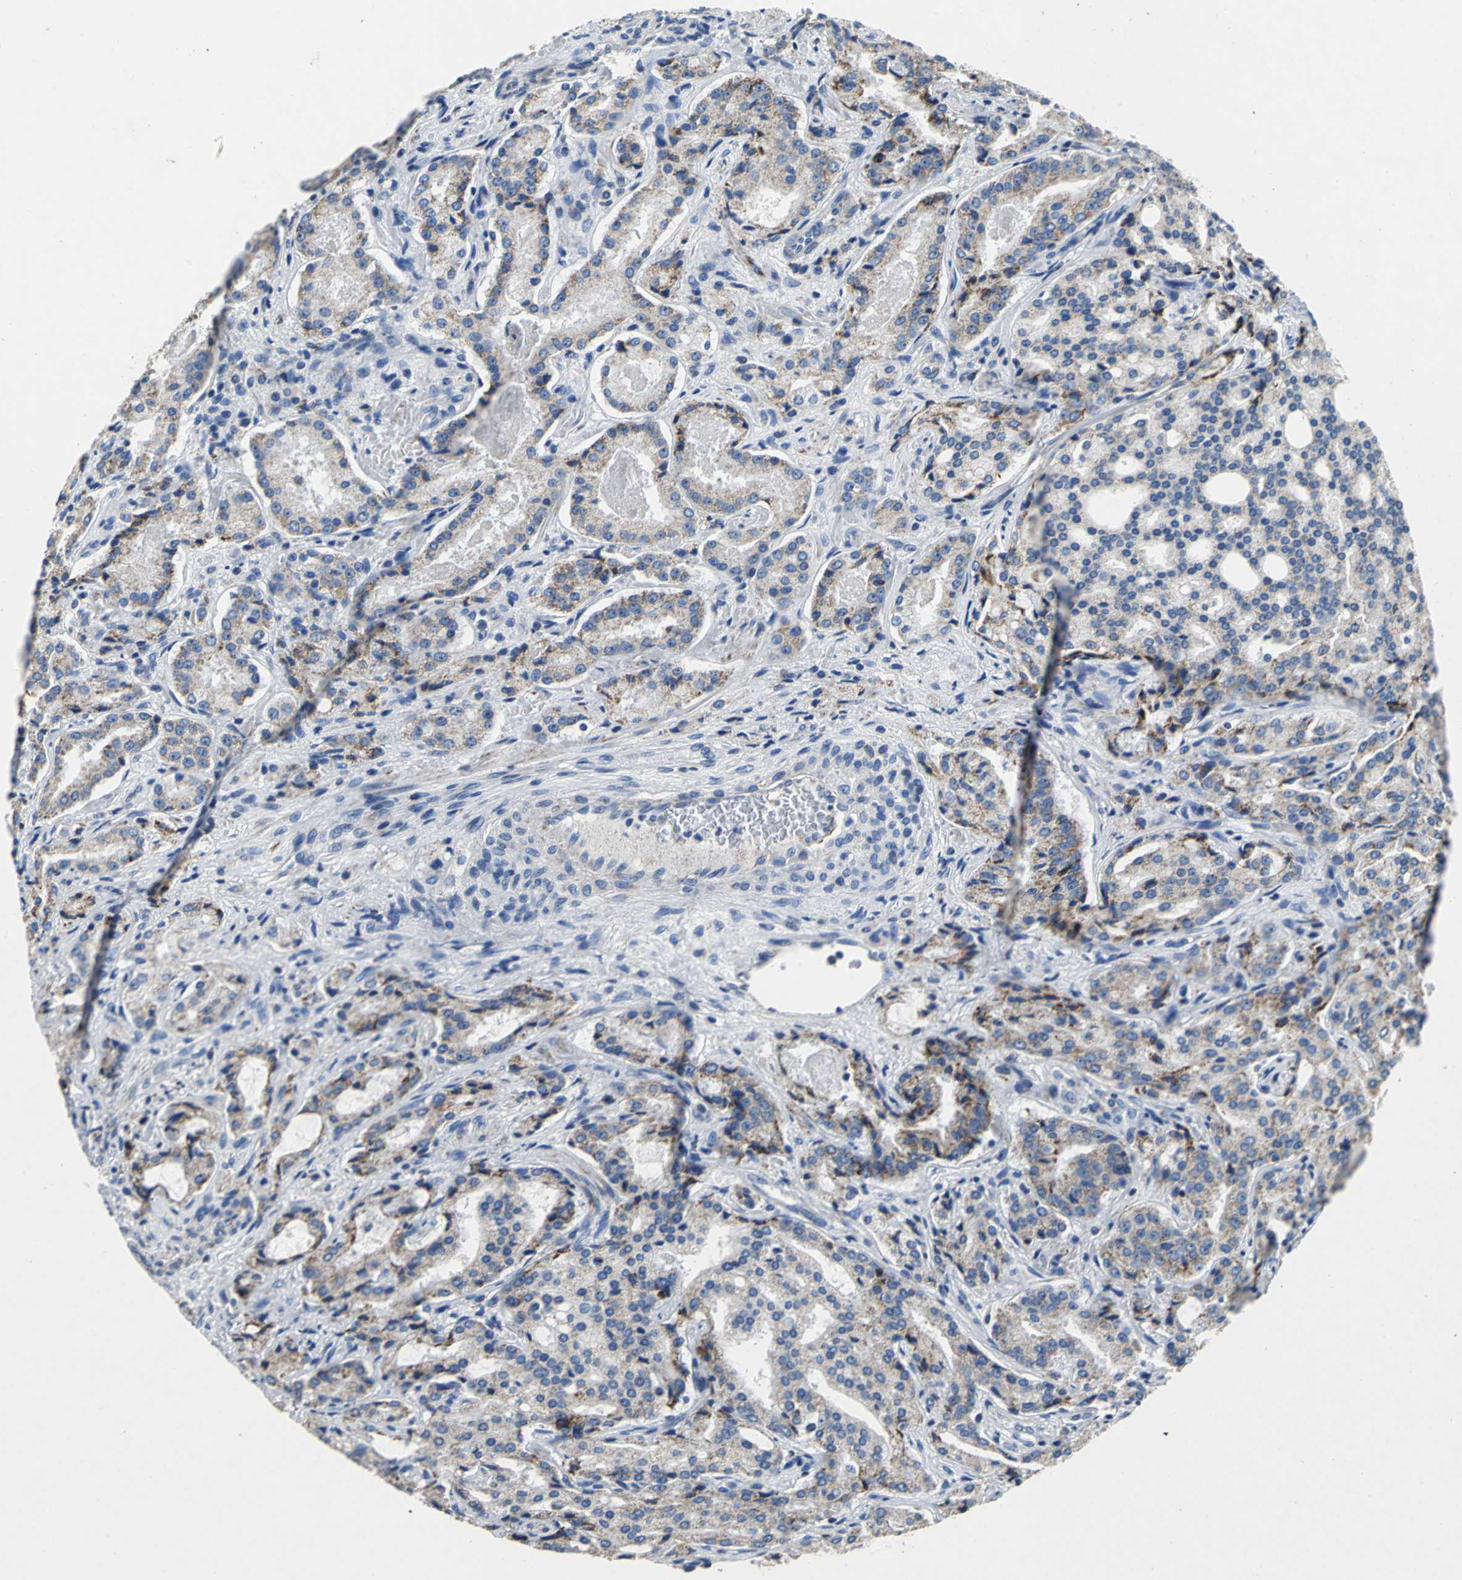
{"staining": {"intensity": "weak", "quantity": ">75%", "location": "cytoplasmic/membranous"}, "tissue": "prostate cancer", "cell_type": "Tumor cells", "image_type": "cancer", "snomed": [{"axis": "morphology", "description": "Adenocarcinoma, High grade"}, {"axis": "topography", "description": "Prostate"}], "caption": "Protein expression analysis of prostate adenocarcinoma (high-grade) reveals weak cytoplasmic/membranous staining in about >75% of tumor cells. Ihc stains the protein in brown and the nuclei are stained blue.", "gene": "IFI6", "patient": {"sex": "male", "age": 72}}